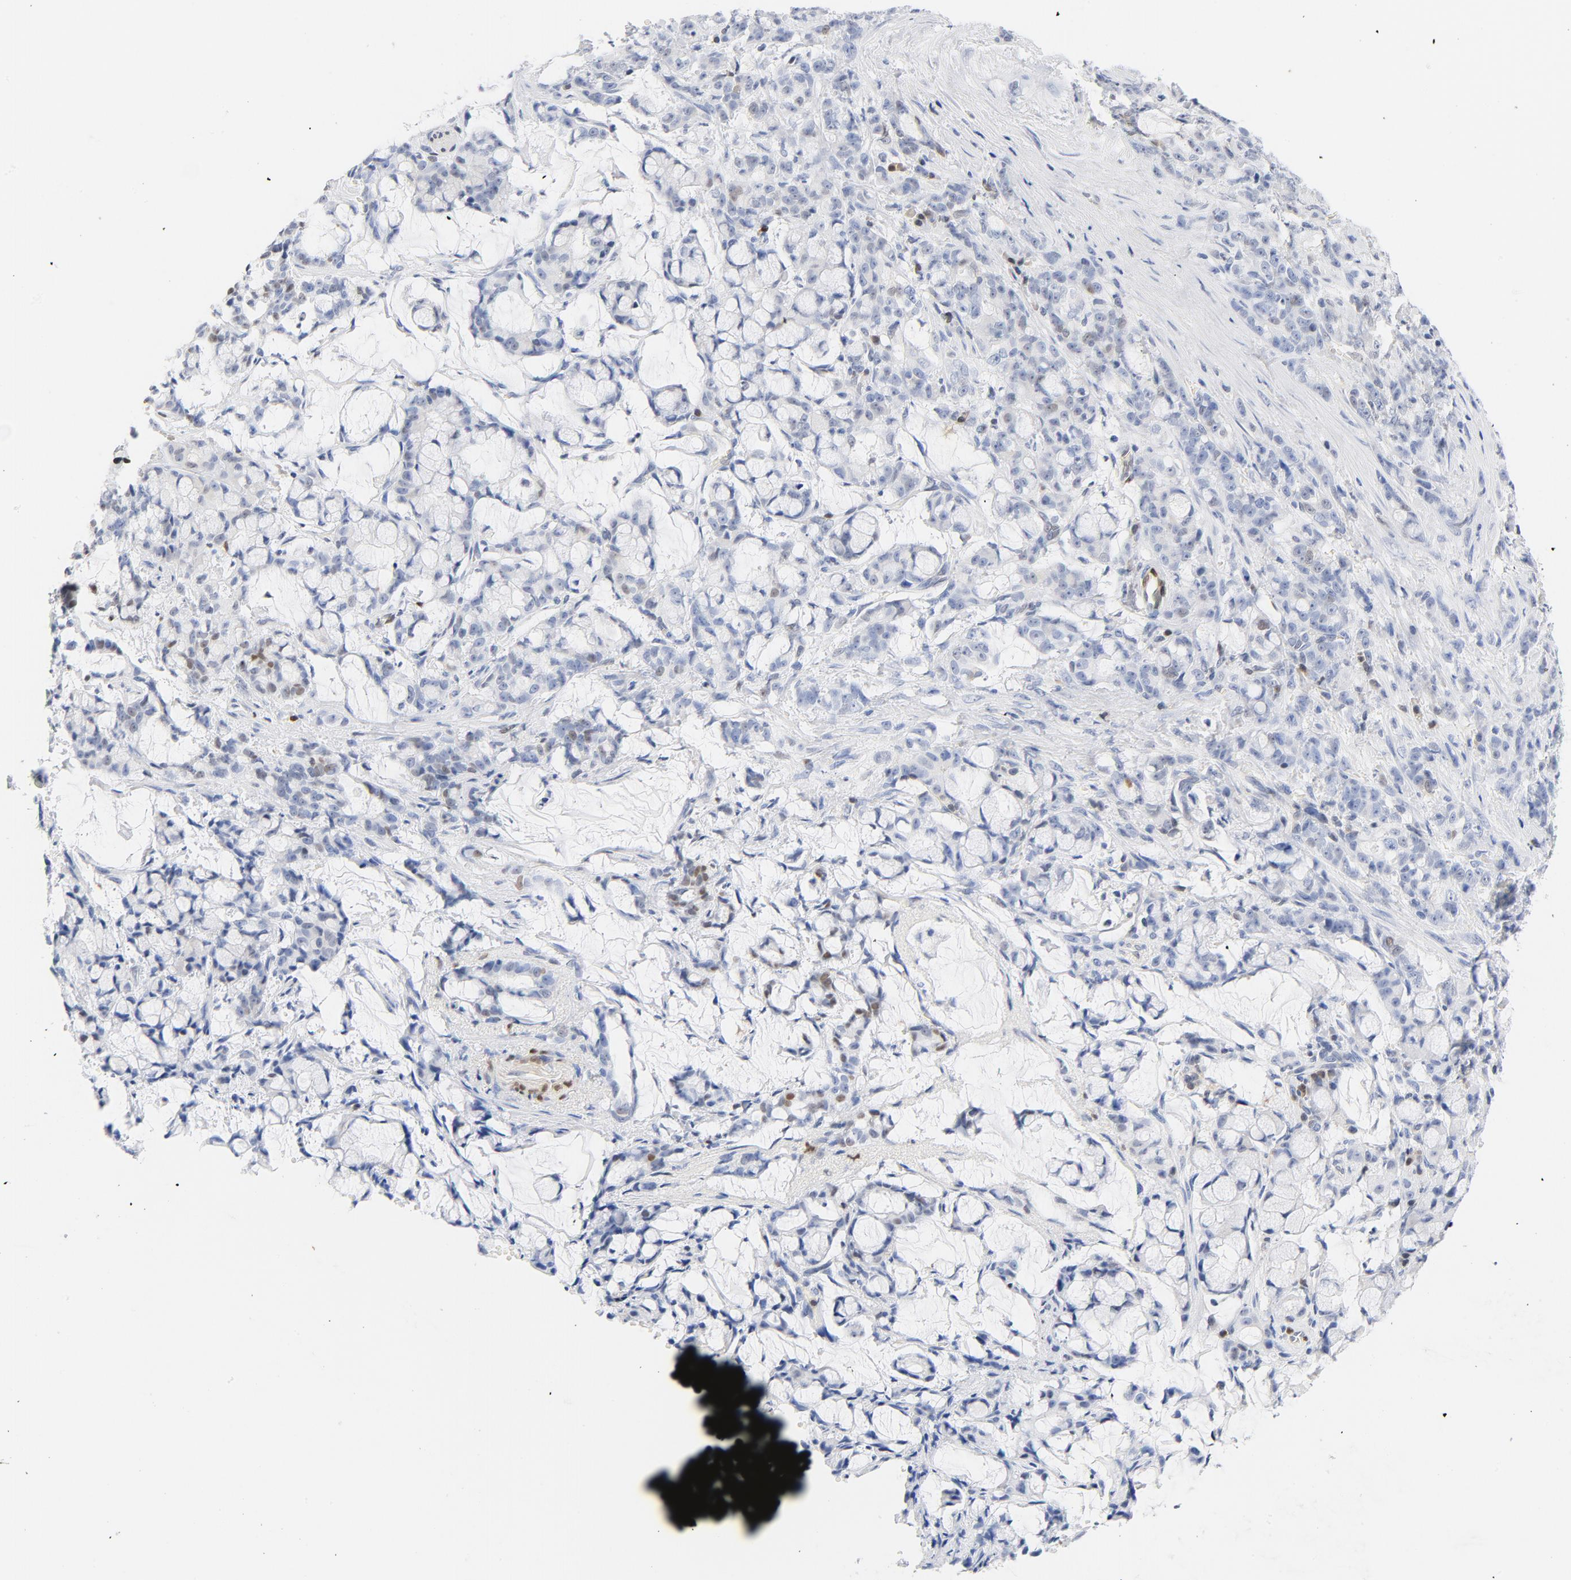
{"staining": {"intensity": "negative", "quantity": "none", "location": "none"}, "tissue": "pancreatic cancer", "cell_type": "Tumor cells", "image_type": "cancer", "snomed": [{"axis": "morphology", "description": "Adenocarcinoma, NOS"}, {"axis": "topography", "description": "Pancreas"}], "caption": "High power microscopy photomicrograph of an IHC micrograph of pancreatic cancer (adenocarcinoma), revealing no significant positivity in tumor cells.", "gene": "CDKN1B", "patient": {"sex": "female", "age": 73}}